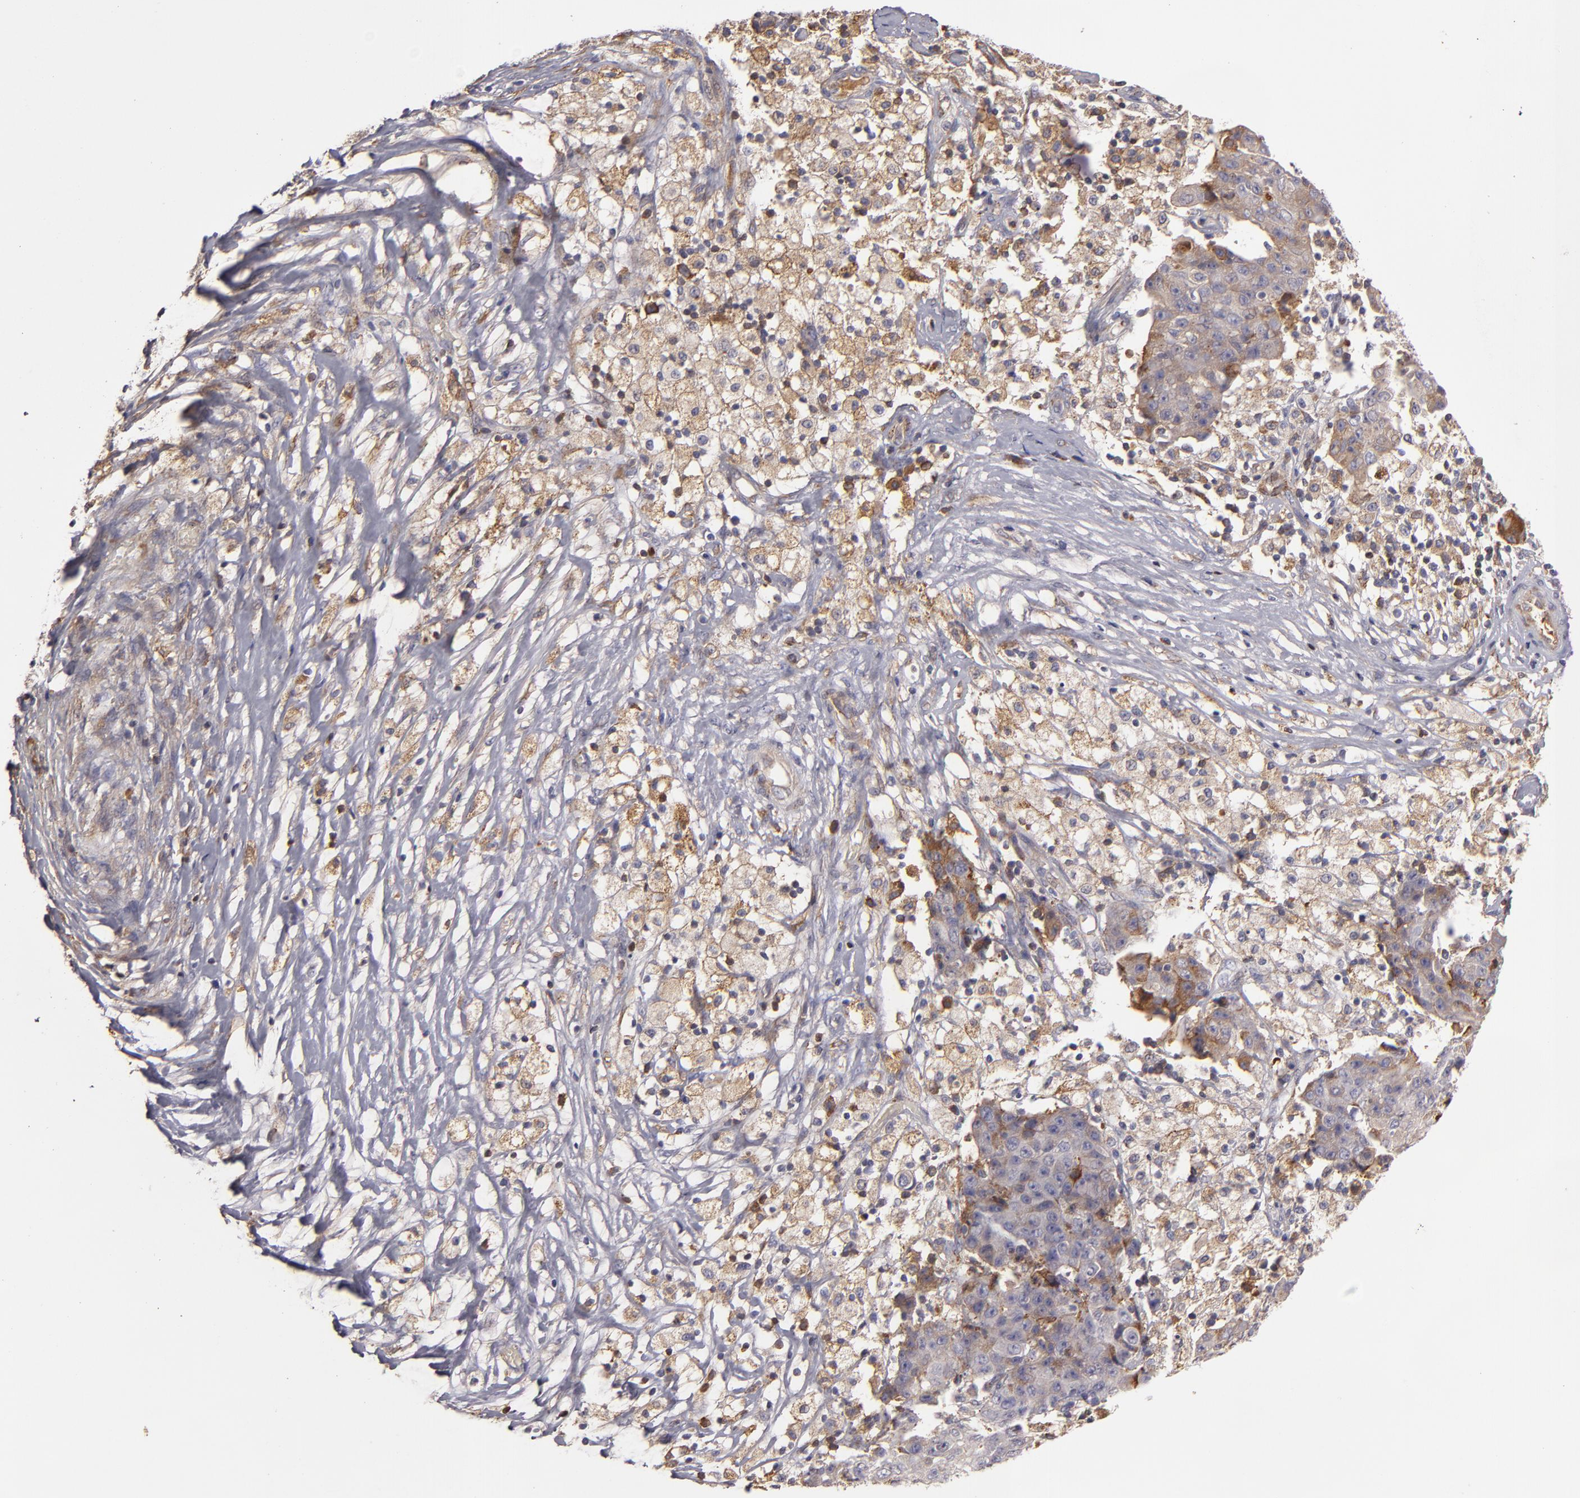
{"staining": {"intensity": "moderate", "quantity": "25%-75%", "location": "cytoplasmic/membranous"}, "tissue": "ovarian cancer", "cell_type": "Tumor cells", "image_type": "cancer", "snomed": [{"axis": "morphology", "description": "Carcinoma, endometroid"}, {"axis": "topography", "description": "Ovary"}], "caption": "A histopathology image of ovarian endometroid carcinoma stained for a protein exhibits moderate cytoplasmic/membranous brown staining in tumor cells.", "gene": "CFB", "patient": {"sex": "female", "age": 42}}